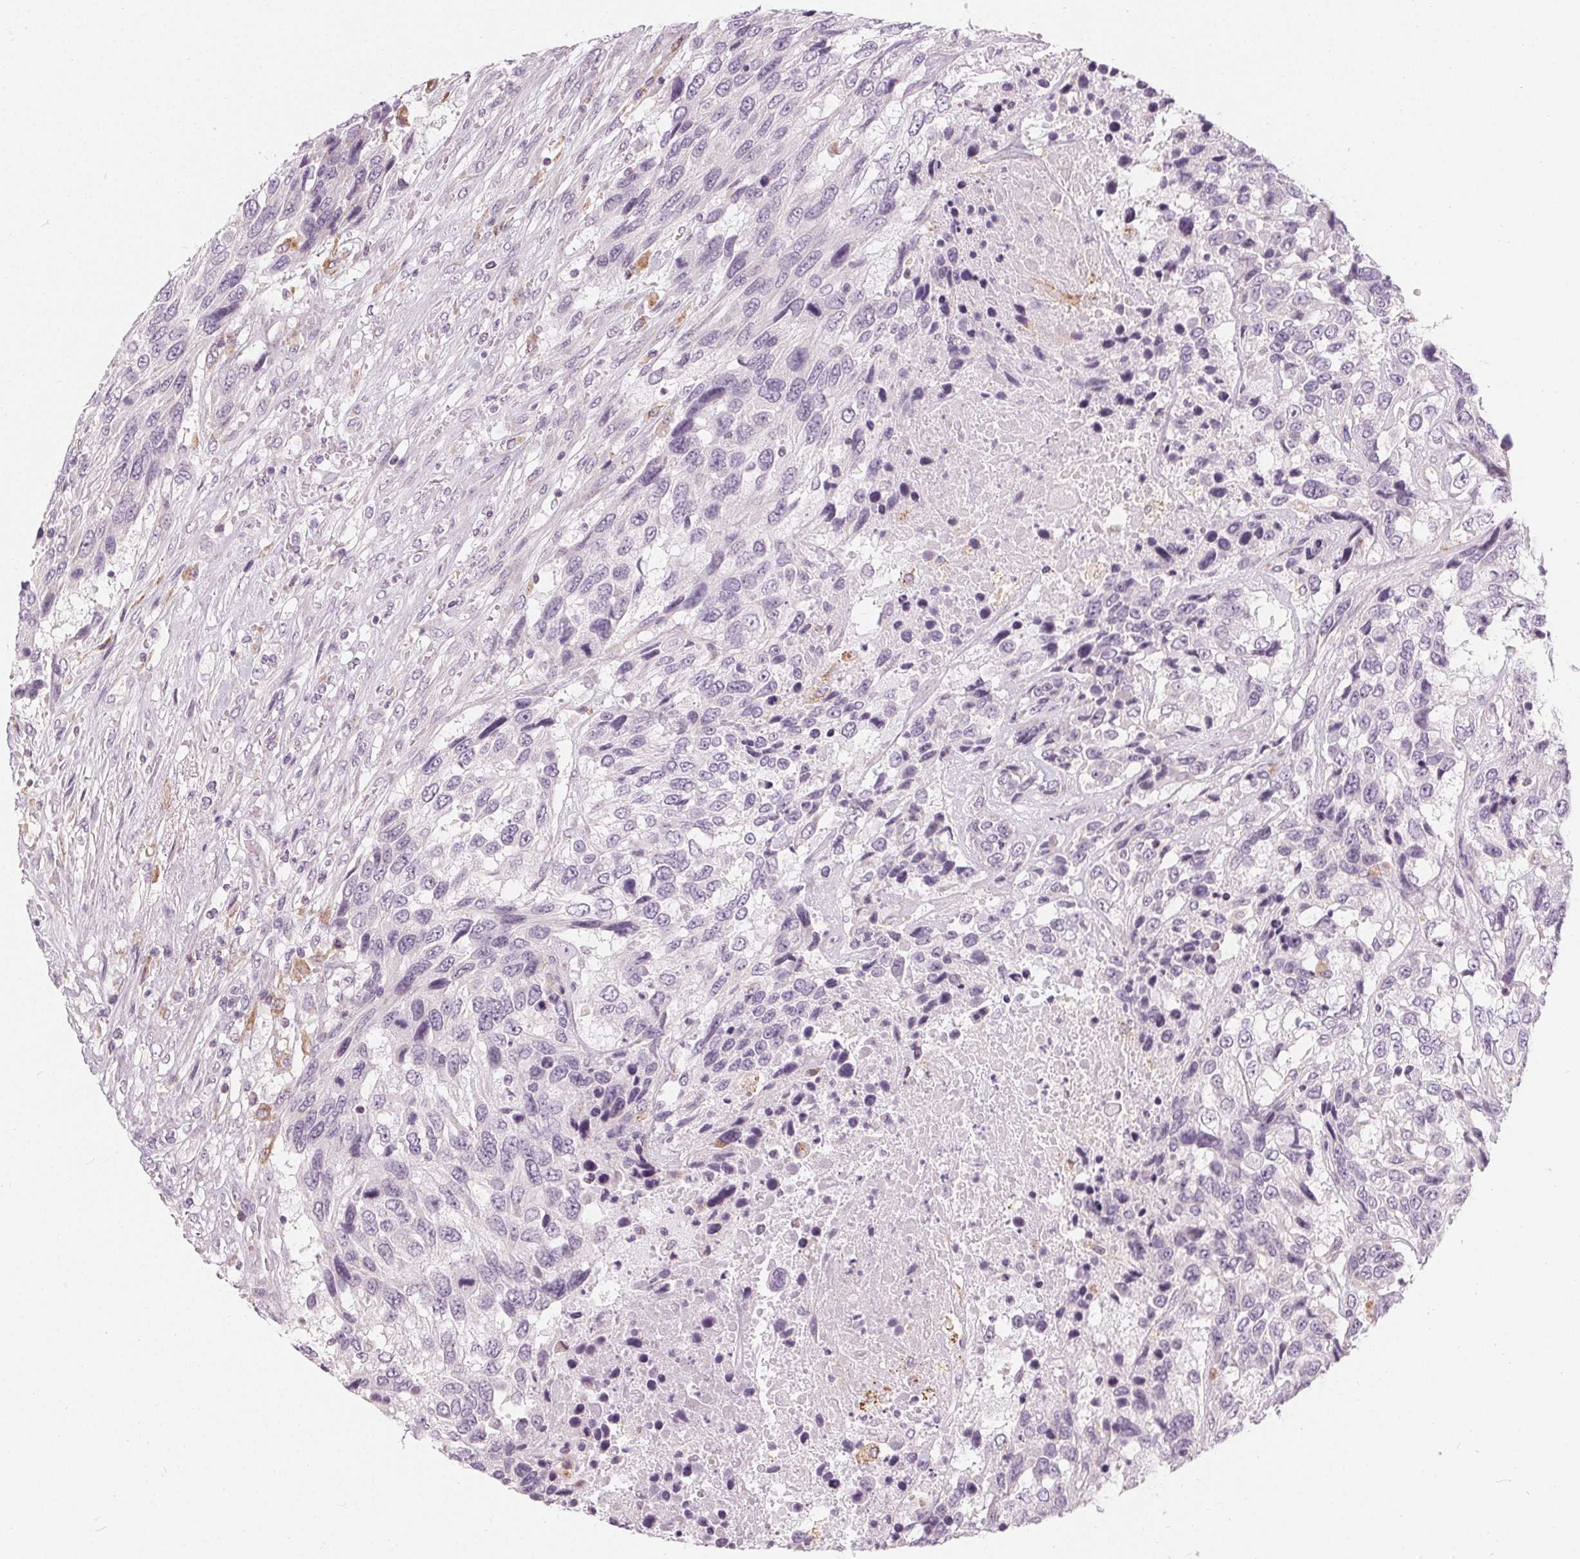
{"staining": {"intensity": "negative", "quantity": "none", "location": "none"}, "tissue": "urothelial cancer", "cell_type": "Tumor cells", "image_type": "cancer", "snomed": [{"axis": "morphology", "description": "Urothelial carcinoma, High grade"}, {"axis": "topography", "description": "Urinary bladder"}], "caption": "Immunohistochemical staining of human urothelial cancer exhibits no significant expression in tumor cells.", "gene": "HOPX", "patient": {"sex": "female", "age": 70}}